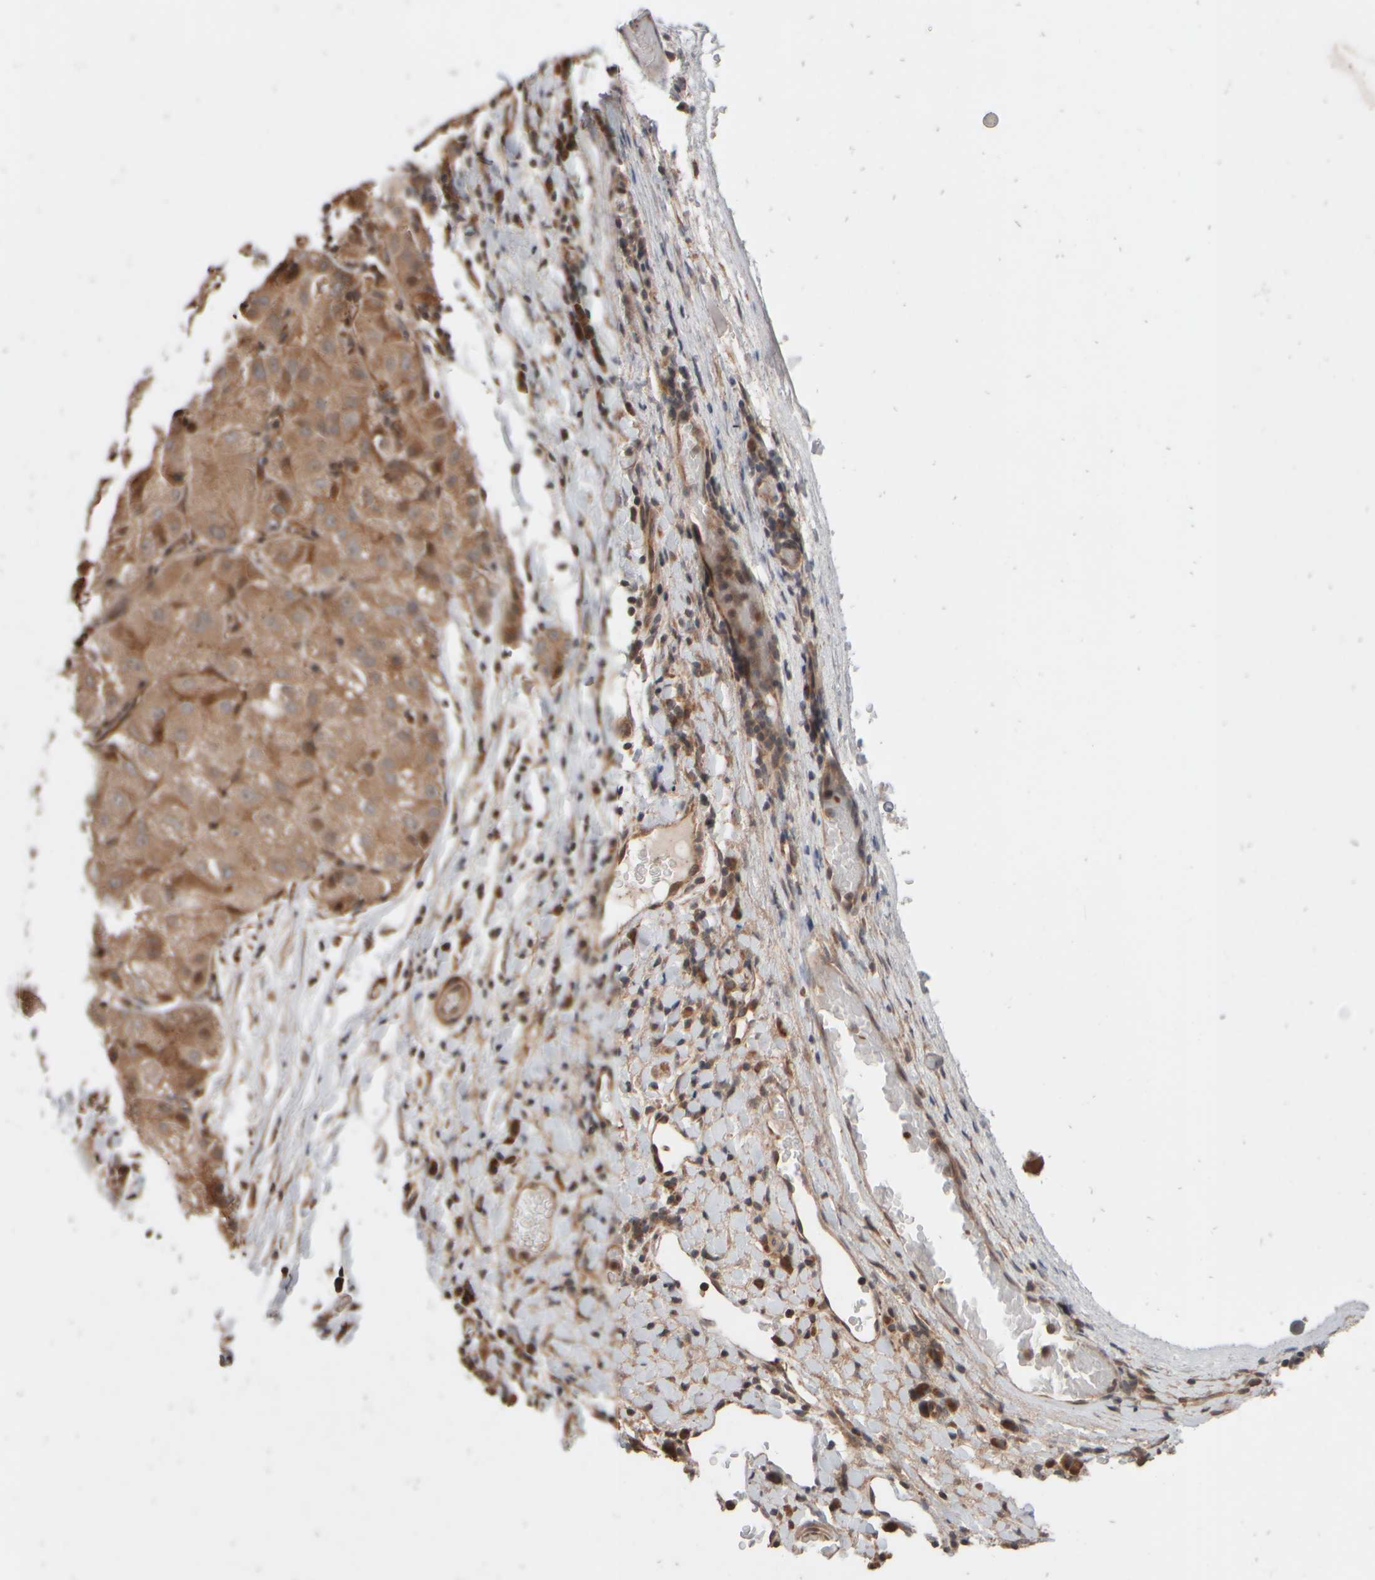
{"staining": {"intensity": "moderate", "quantity": ">75%", "location": "cytoplasmic/membranous"}, "tissue": "liver cancer", "cell_type": "Tumor cells", "image_type": "cancer", "snomed": [{"axis": "morphology", "description": "Carcinoma, Hepatocellular, NOS"}, {"axis": "topography", "description": "Liver"}], "caption": "Liver hepatocellular carcinoma stained for a protein (brown) displays moderate cytoplasmic/membranous positive expression in approximately >75% of tumor cells.", "gene": "ABHD11", "patient": {"sex": "male", "age": 80}}